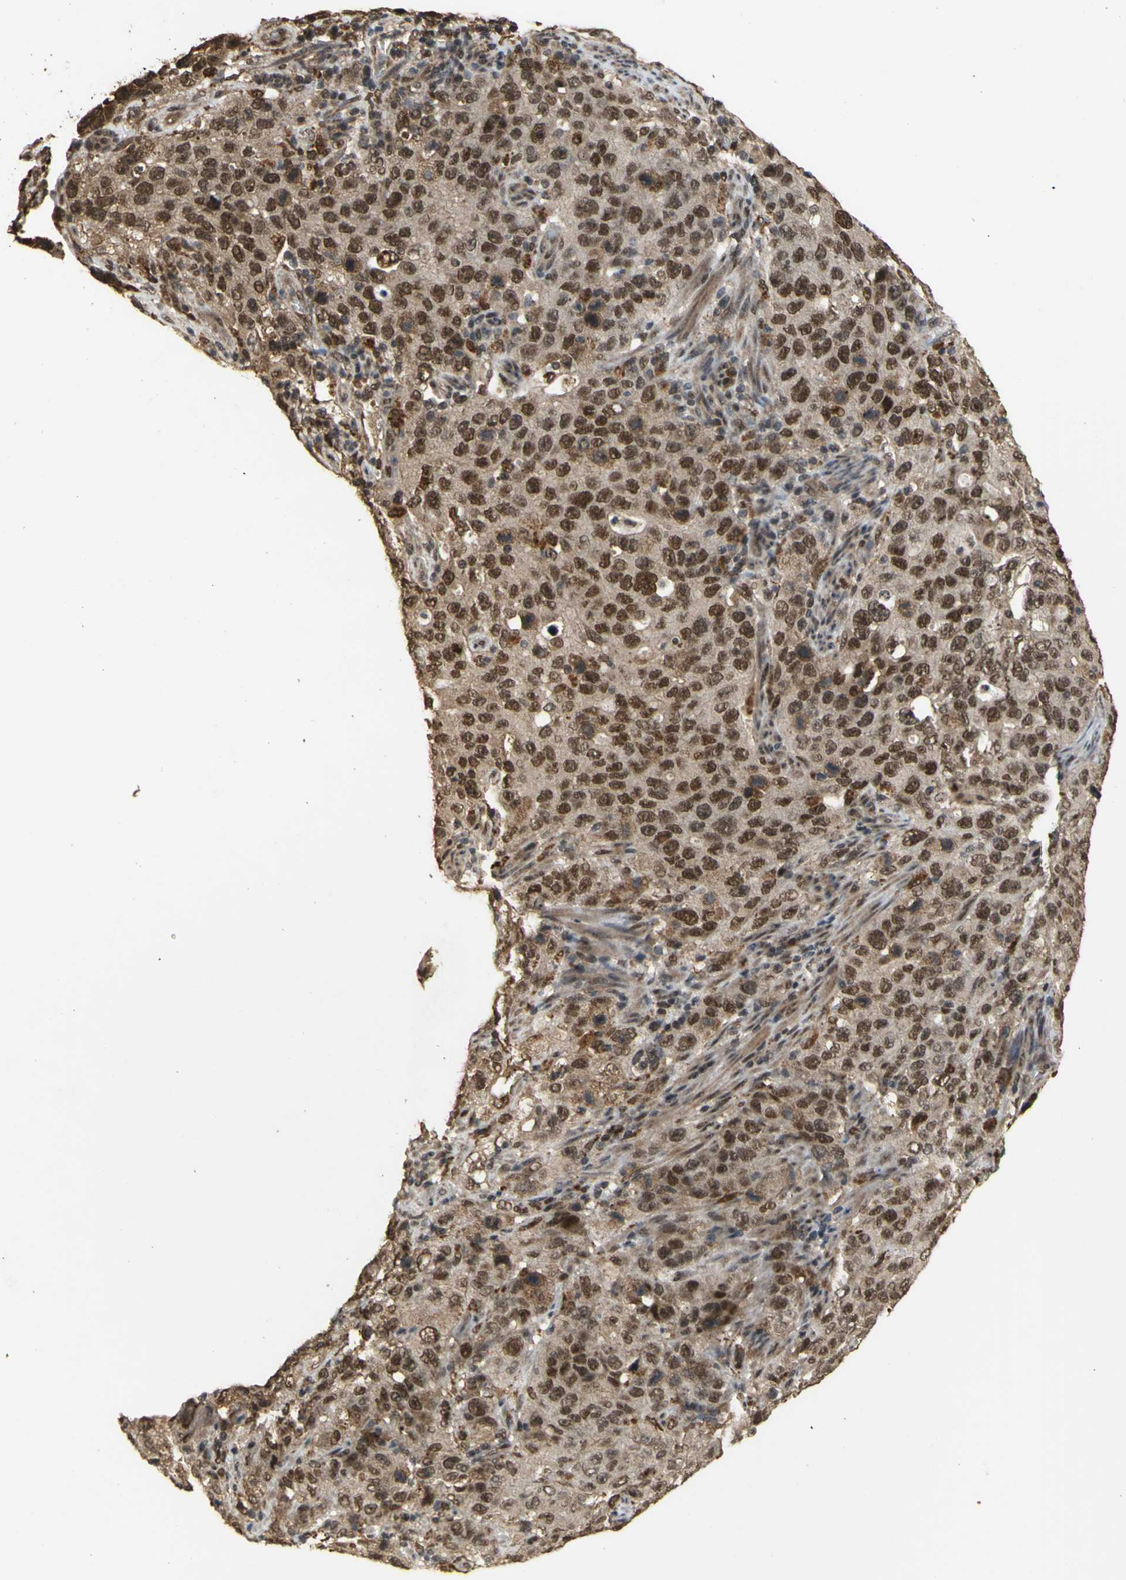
{"staining": {"intensity": "moderate", "quantity": ">75%", "location": "cytoplasmic/membranous,nuclear"}, "tissue": "stomach cancer", "cell_type": "Tumor cells", "image_type": "cancer", "snomed": [{"axis": "morphology", "description": "Normal tissue, NOS"}, {"axis": "morphology", "description": "Adenocarcinoma, NOS"}, {"axis": "topography", "description": "Stomach"}], "caption": "A histopathology image showing moderate cytoplasmic/membranous and nuclear staining in about >75% of tumor cells in stomach cancer (adenocarcinoma), as visualized by brown immunohistochemical staining.", "gene": "GTF2E2", "patient": {"sex": "male", "age": 48}}